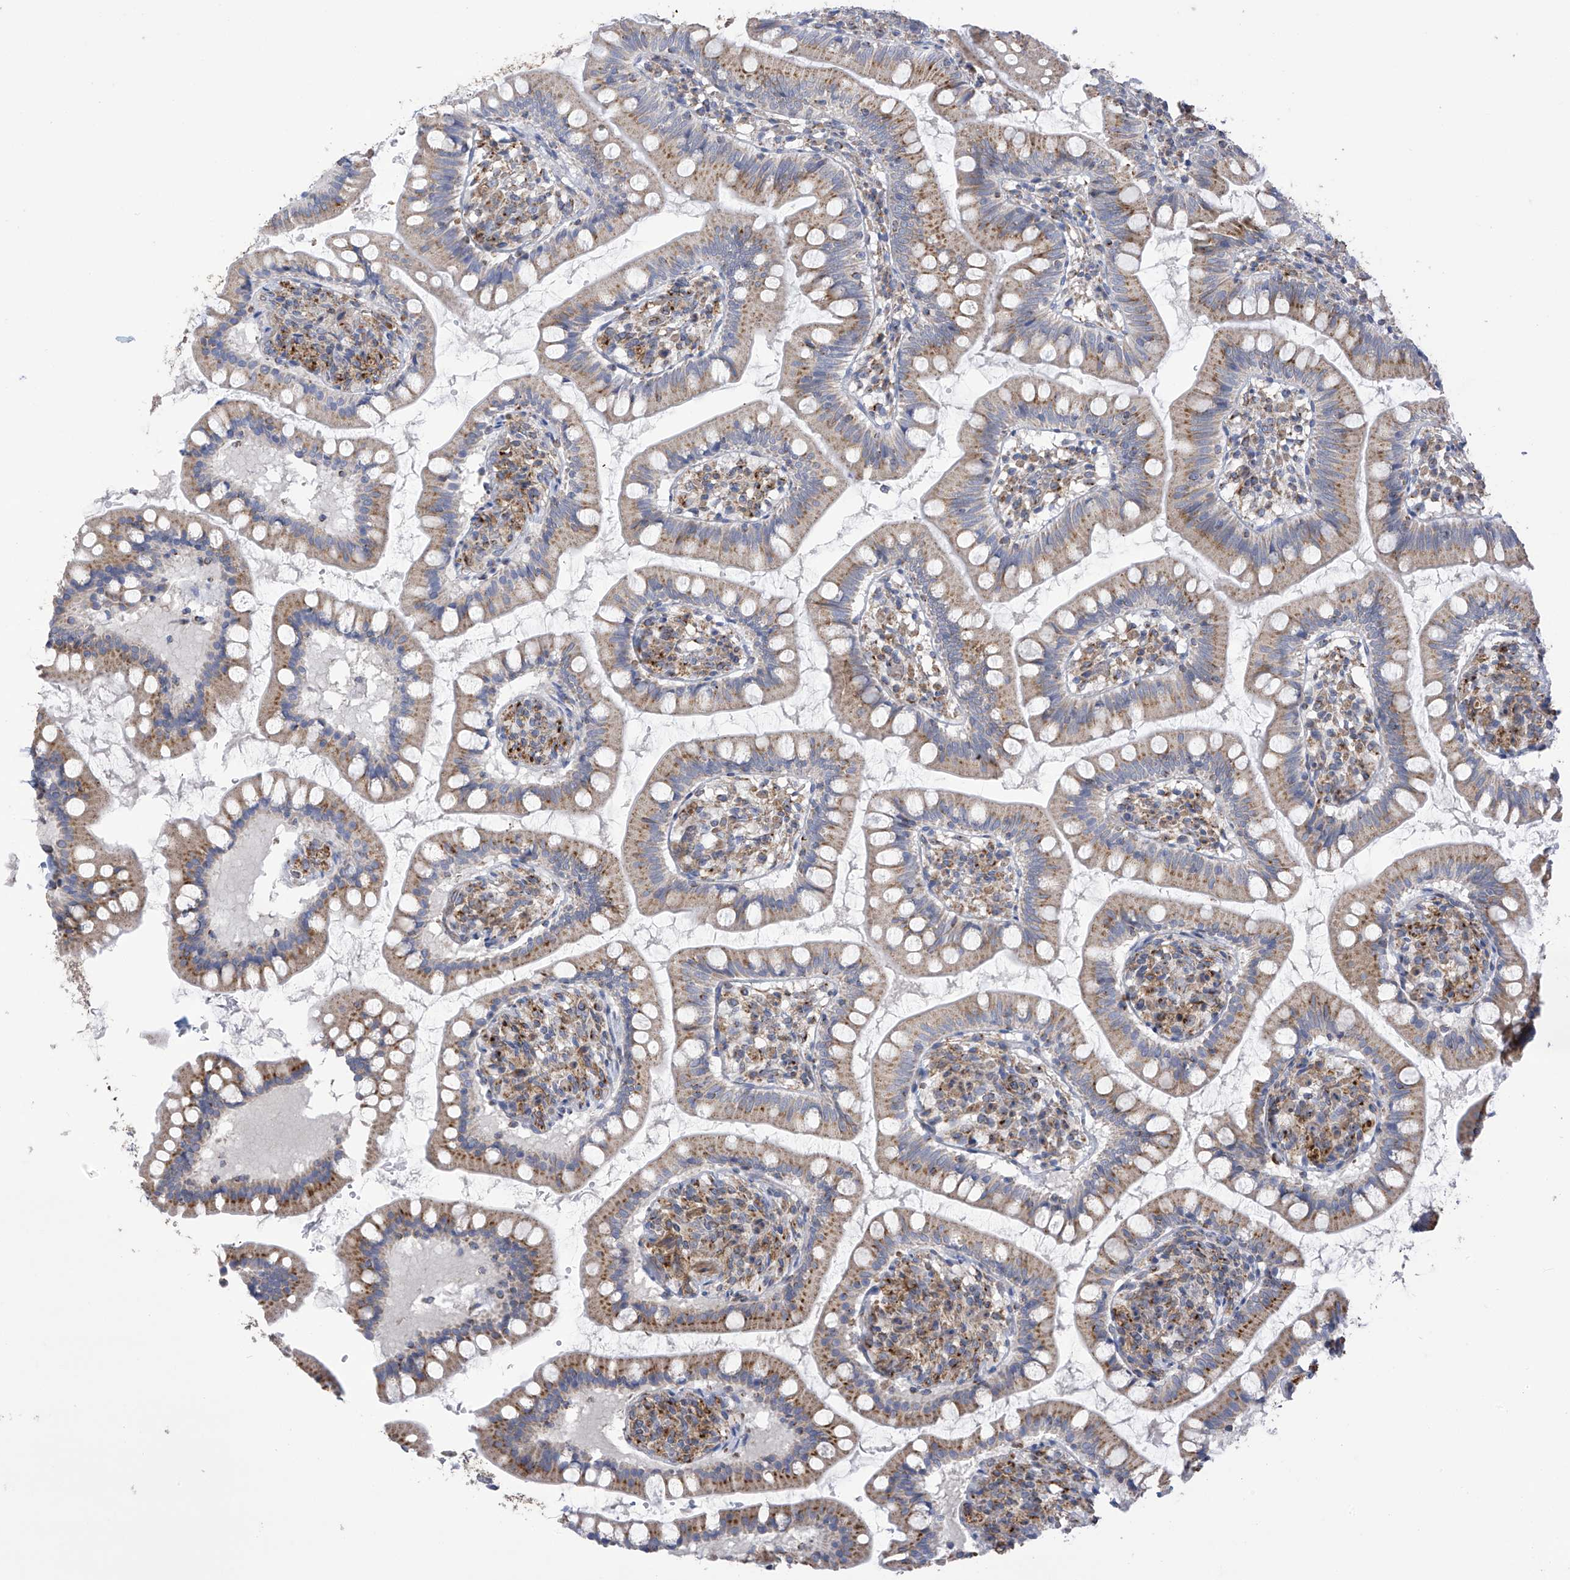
{"staining": {"intensity": "moderate", "quantity": "25%-75%", "location": "cytoplasmic/membranous"}, "tissue": "small intestine", "cell_type": "Glandular cells", "image_type": "normal", "snomed": [{"axis": "morphology", "description": "Normal tissue, NOS"}, {"axis": "topography", "description": "Small intestine"}], "caption": "Brown immunohistochemical staining in normal human small intestine displays moderate cytoplasmic/membranous expression in about 25%-75% of glandular cells.", "gene": "ITM2B", "patient": {"sex": "male", "age": 7}}